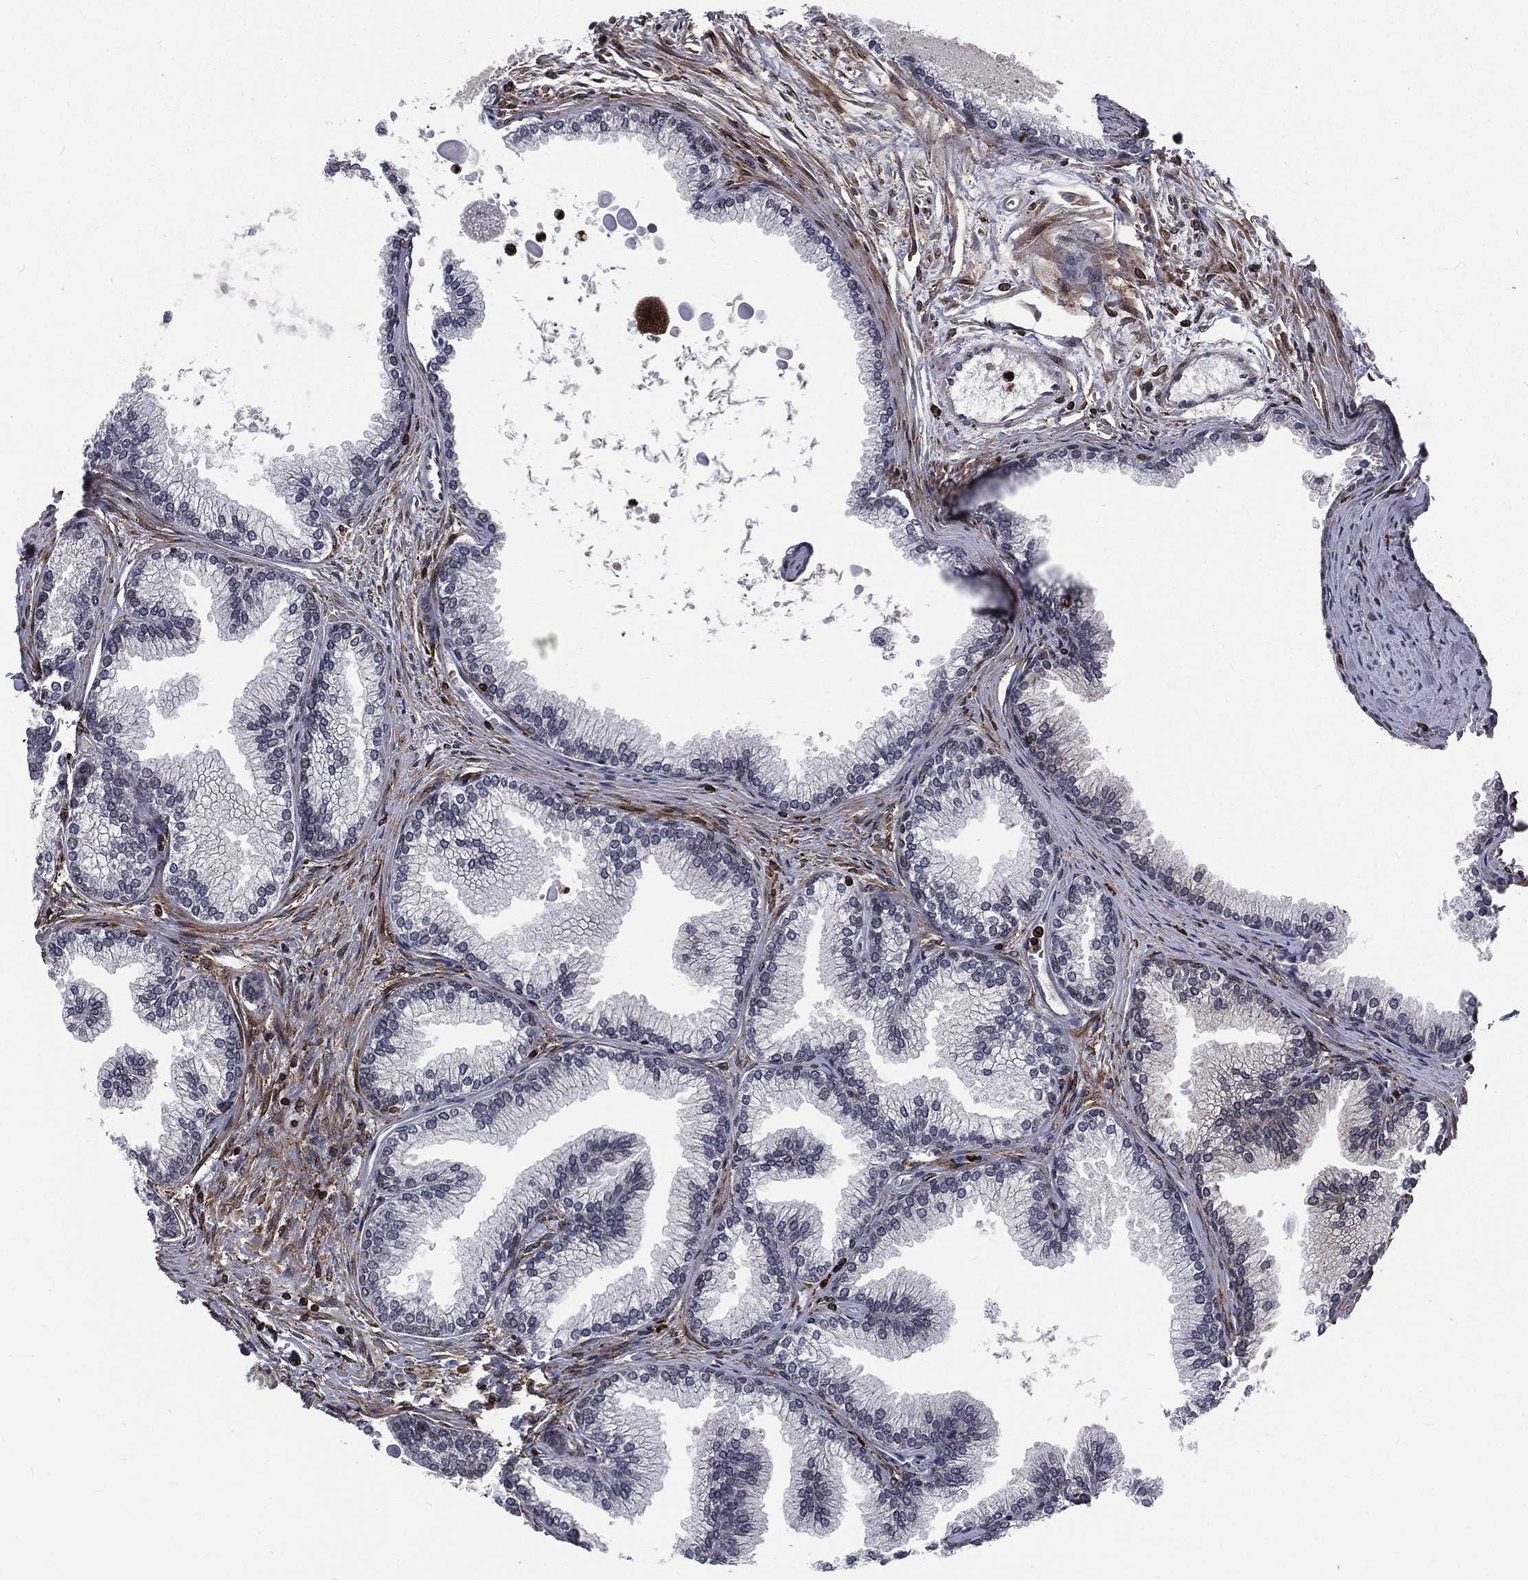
{"staining": {"intensity": "moderate", "quantity": "<25%", "location": "cytoplasmic/membranous"}, "tissue": "prostate", "cell_type": "Glandular cells", "image_type": "normal", "snomed": [{"axis": "morphology", "description": "Normal tissue, NOS"}, {"axis": "topography", "description": "Prostate"}], "caption": "Immunohistochemical staining of unremarkable prostate shows <25% levels of moderate cytoplasmic/membranous protein positivity in about <25% of glandular cells.", "gene": "LBR", "patient": {"sex": "male", "age": 72}}